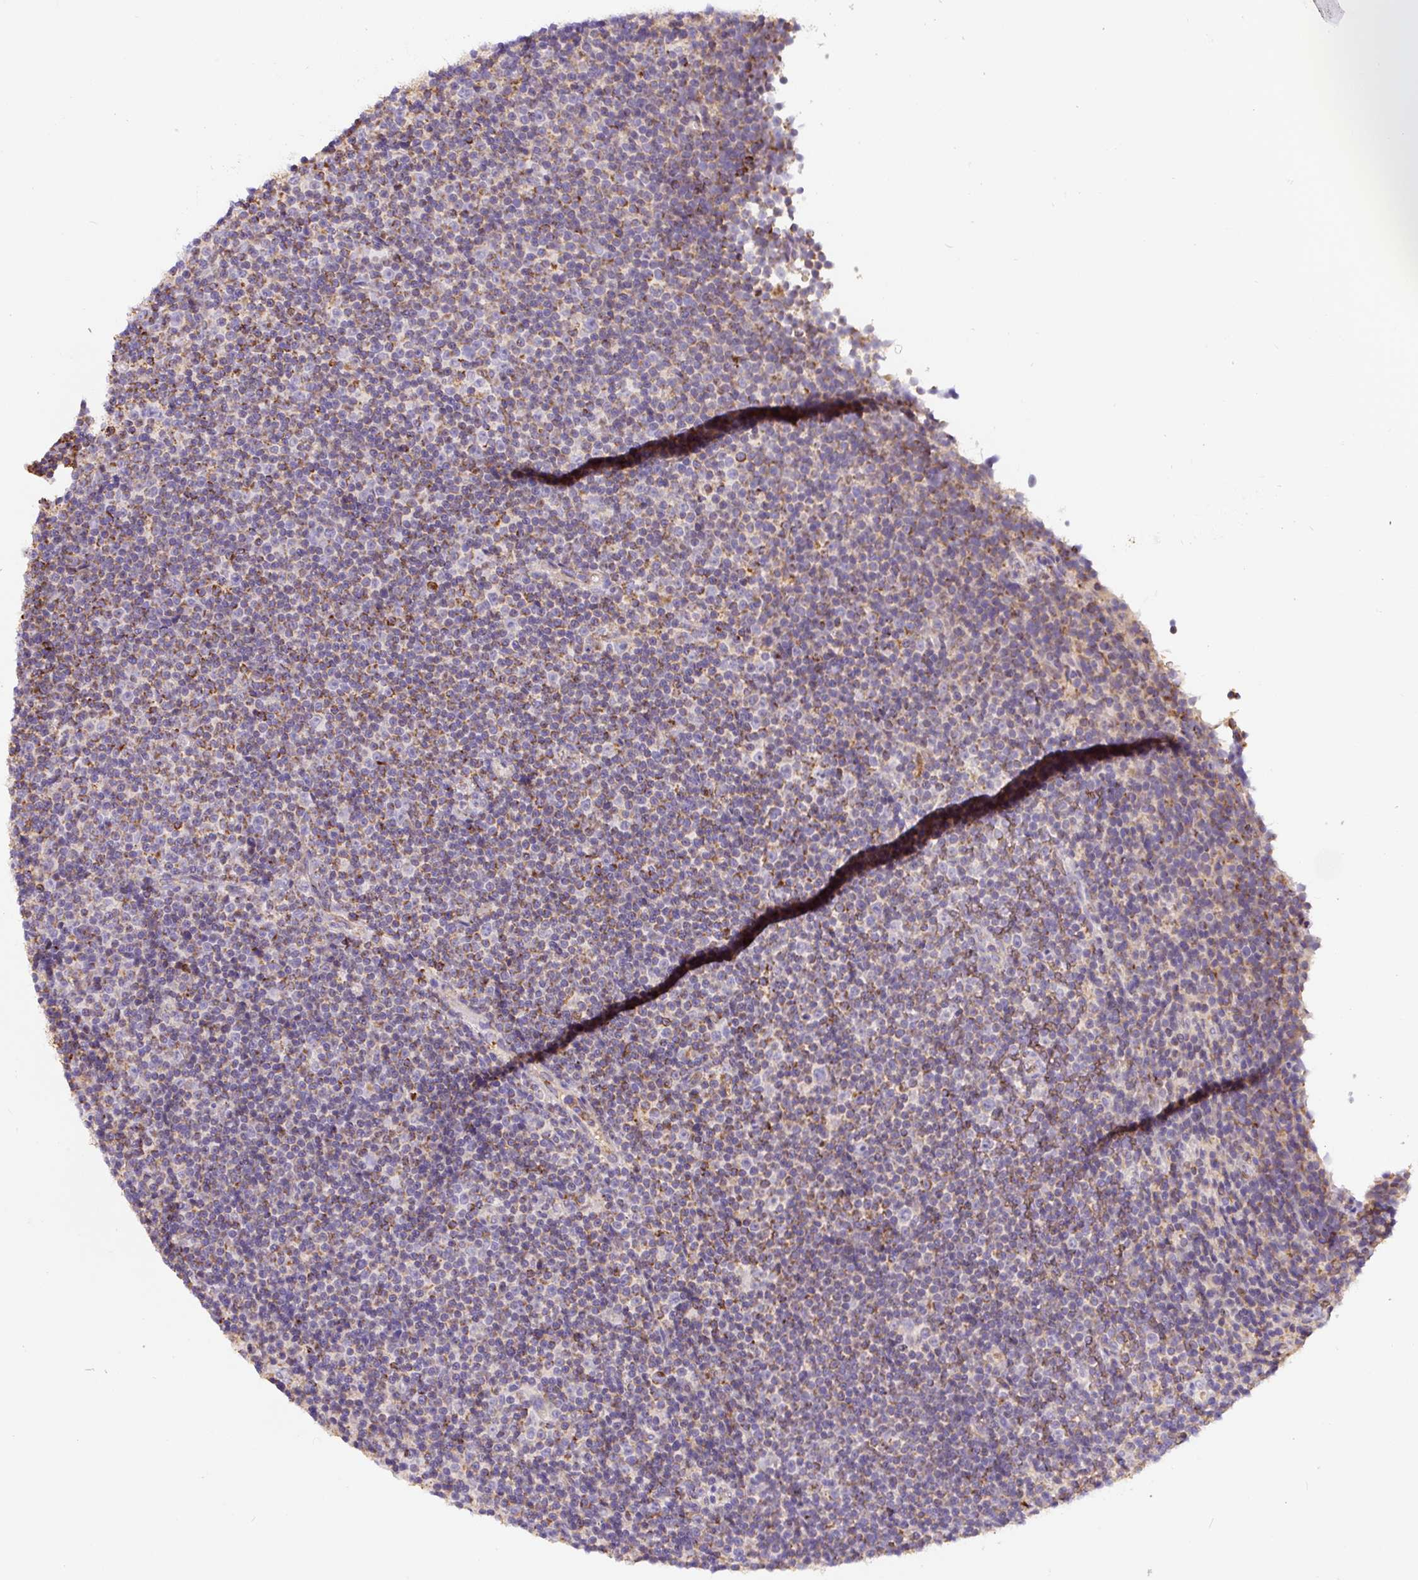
{"staining": {"intensity": "moderate", "quantity": "<25%", "location": "cytoplasmic/membranous"}, "tissue": "lymphoma", "cell_type": "Tumor cells", "image_type": "cancer", "snomed": [{"axis": "morphology", "description": "Malignant lymphoma, non-Hodgkin's type, Low grade"}, {"axis": "topography", "description": "Lymph node"}], "caption": "Tumor cells reveal moderate cytoplasmic/membranous staining in about <25% of cells in lymphoma.", "gene": "MT-CO2", "patient": {"sex": "female", "age": 67}}